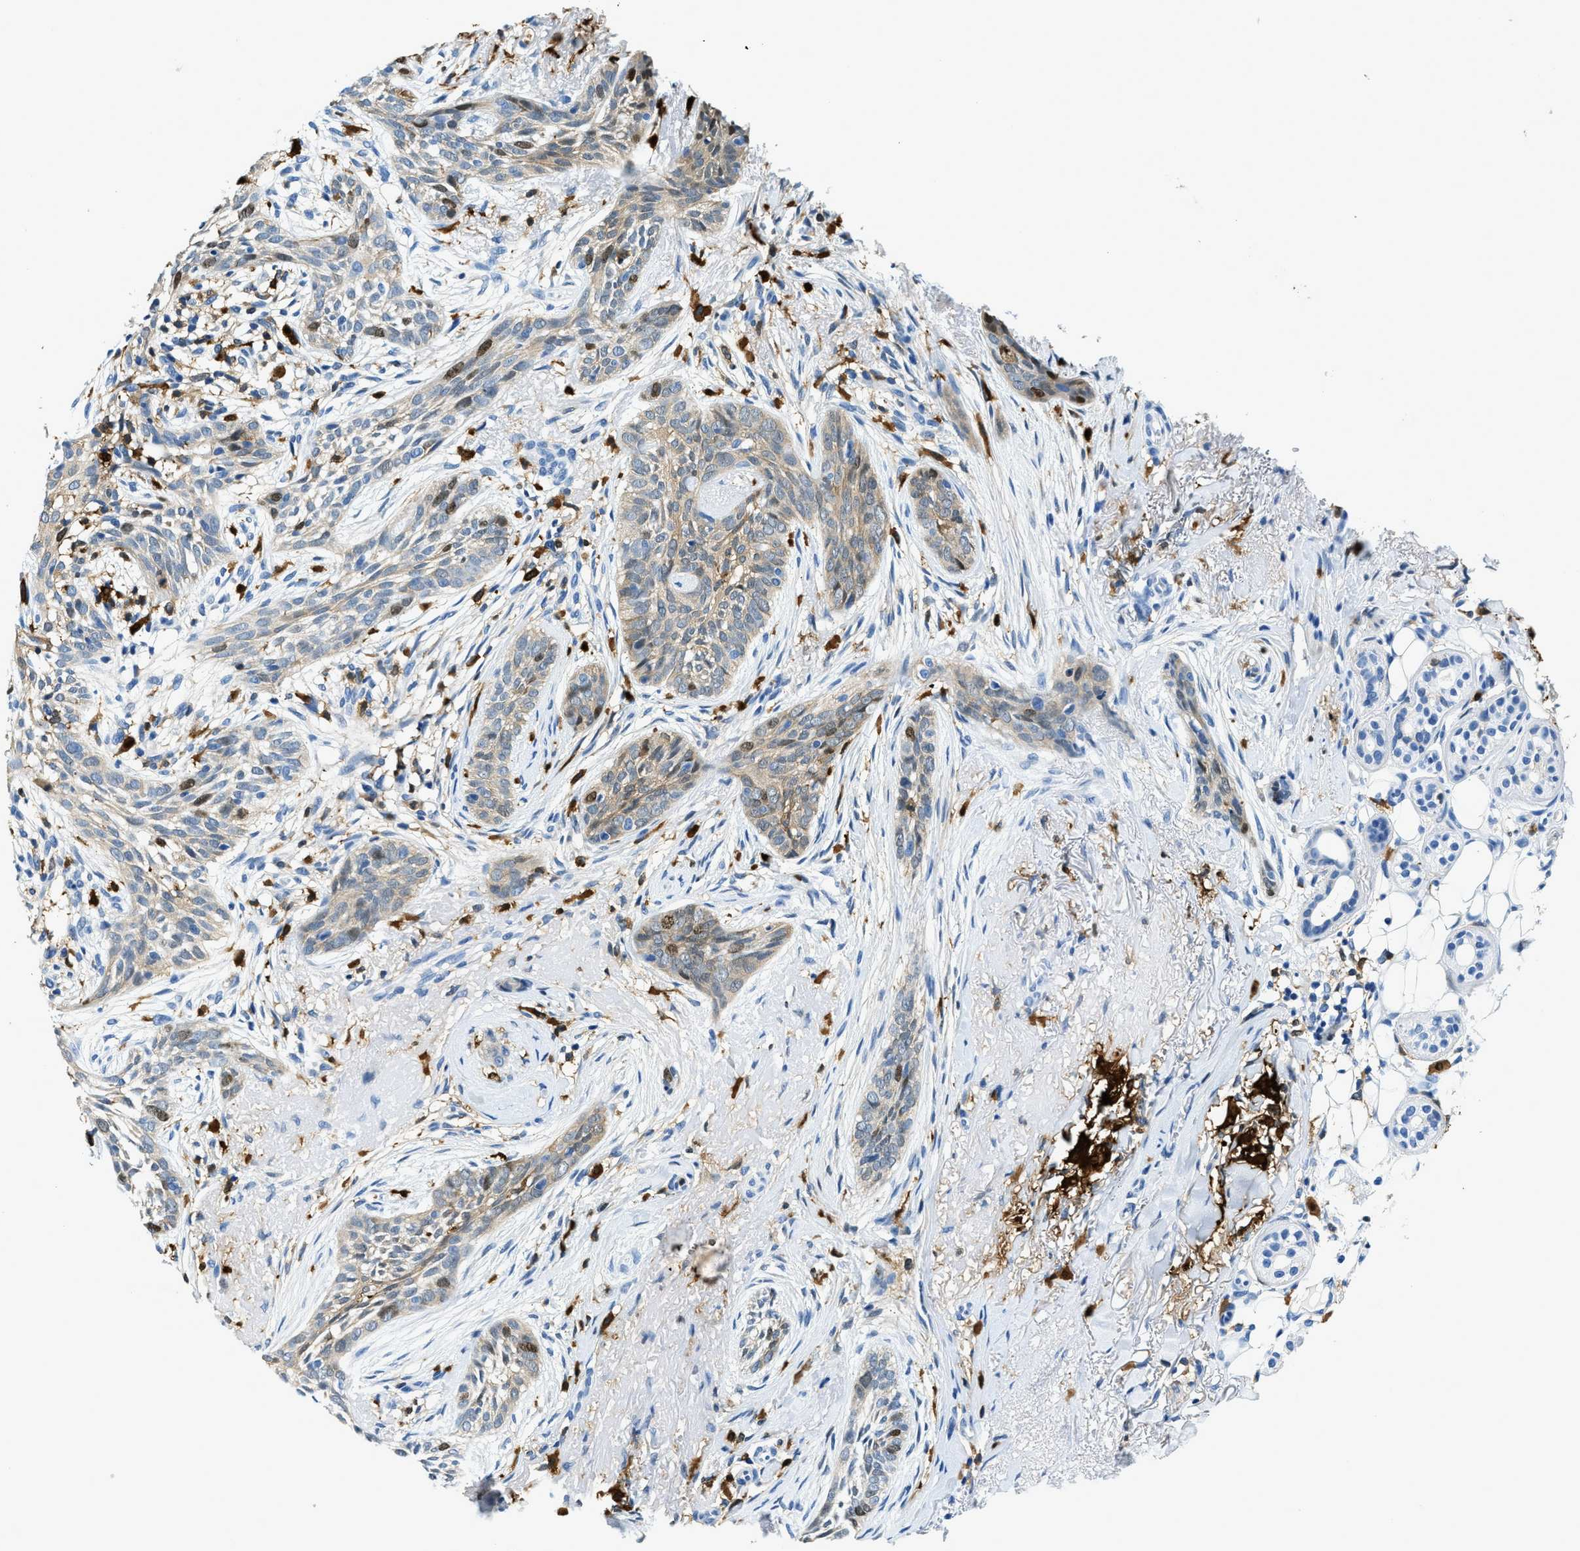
{"staining": {"intensity": "negative", "quantity": "none", "location": "none"}, "tissue": "skin cancer", "cell_type": "Tumor cells", "image_type": "cancer", "snomed": [{"axis": "morphology", "description": "Basal cell carcinoma"}, {"axis": "topography", "description": "Skin"}], "caption": "Immunohistochemistry (IHC) image of neoplastic tissue: human basal cell carcinoma (skin) stained with DAB shows no significant protein expression in tumor cells. (Stains: DAB (3,3'-diaminobenzidine) immunohistochemistry with hematoxylin counter stain, Microscopy: brightfield microscopy at high magnification).", "gene": "CAPG", "patient": {"sex": "female", "age": 88}}